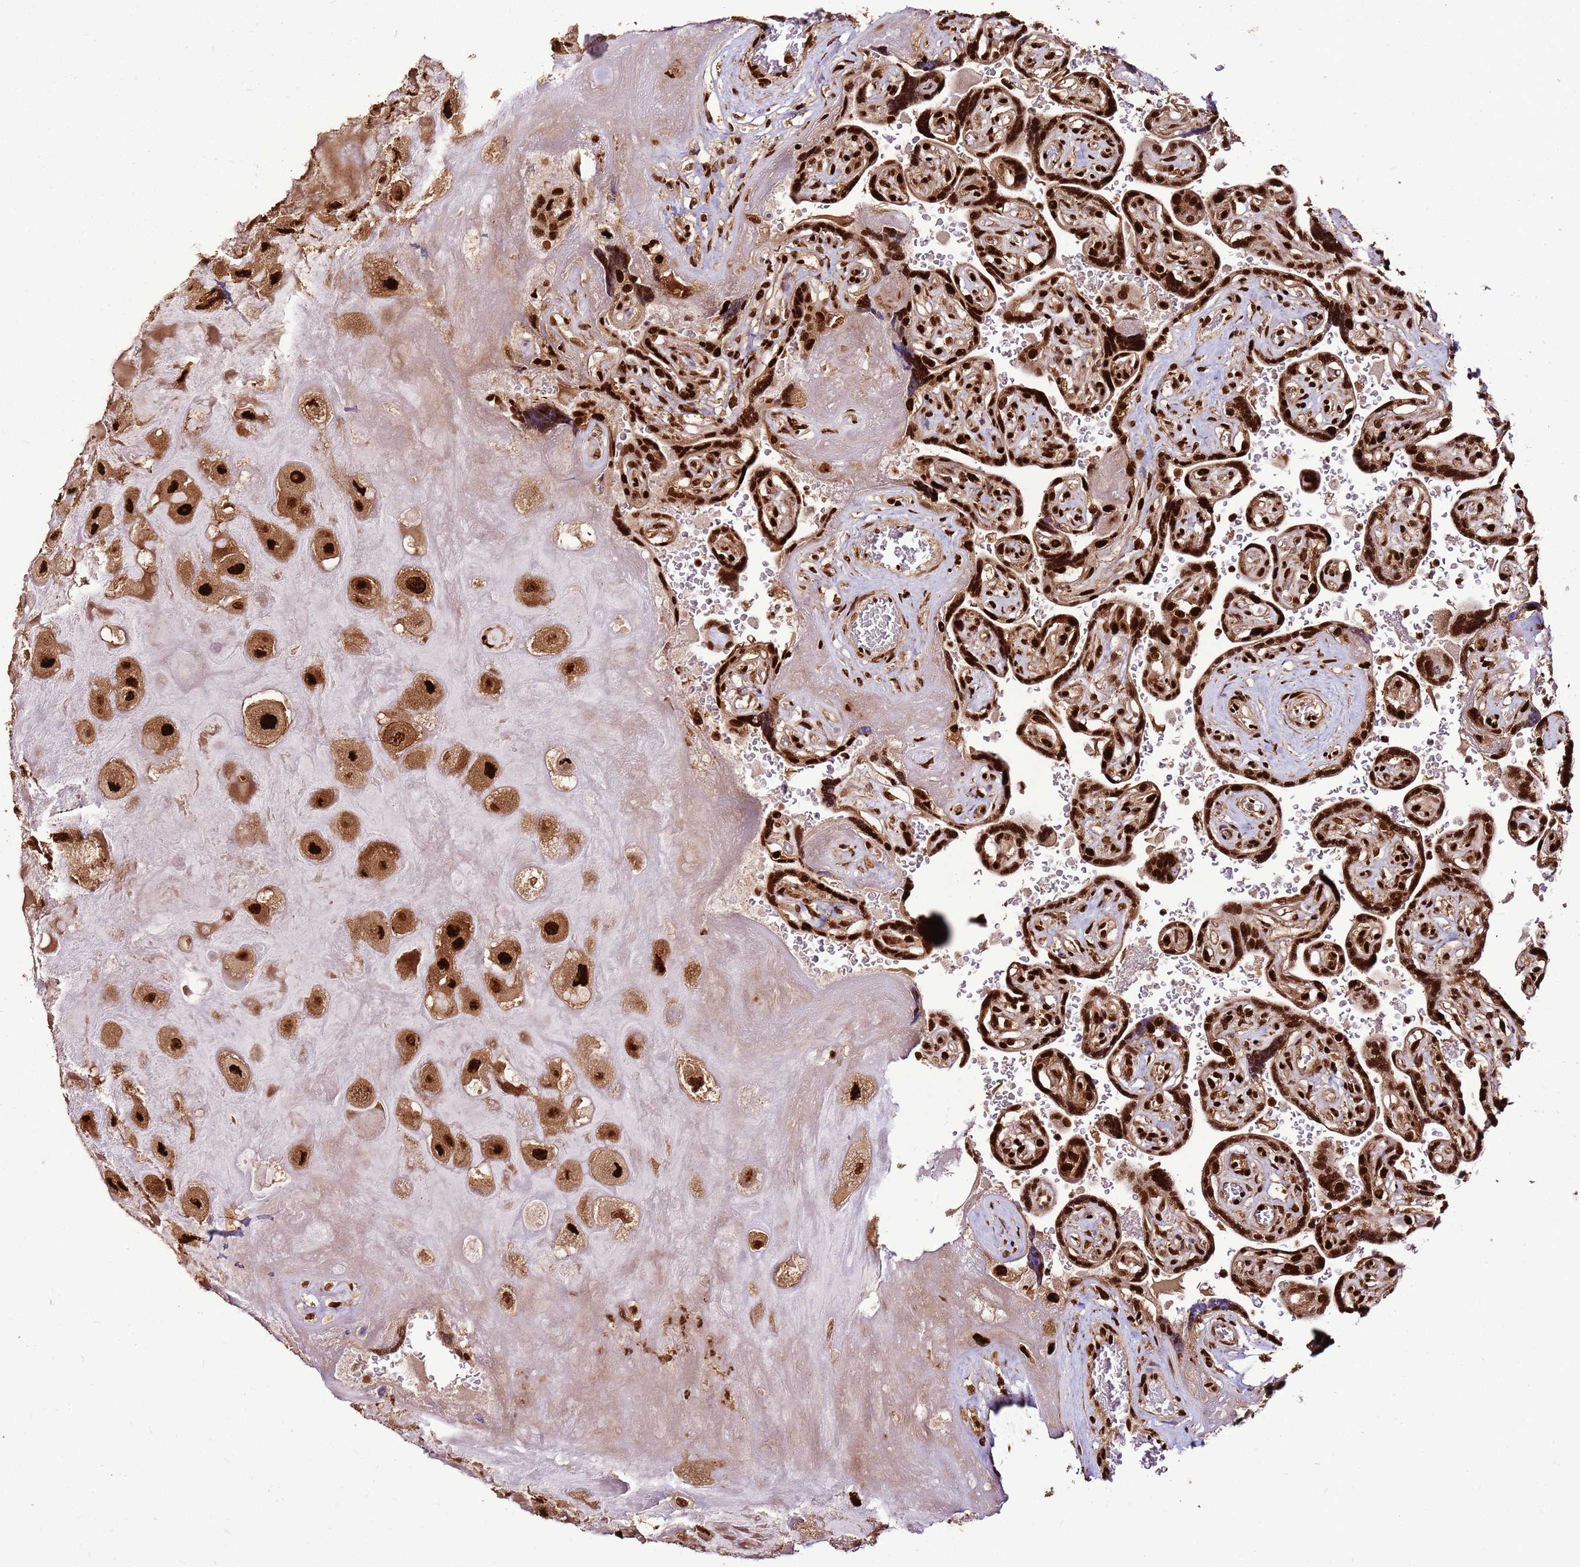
{"staining": {"intensity": "strong", "quantity": ">75%", "location": "cytoplasmic/membranous,nuclear"}, "tissue": "placenta", "cell_type": "Decidual cells", "image_type": "normal", "snomed": [{"axis": "morphology", "description": "Normal tissue, NOS"}, {"axis": "topography", "description": "Placenta"}], "caption": "Decidual cells show high levels of strong cytoplasmic/membranous,nuclear expression in about >75% of cells in unremarkable human placenta.", "gene": "HNRNPAB", "patient": {"sex": "female", "age": 32}}